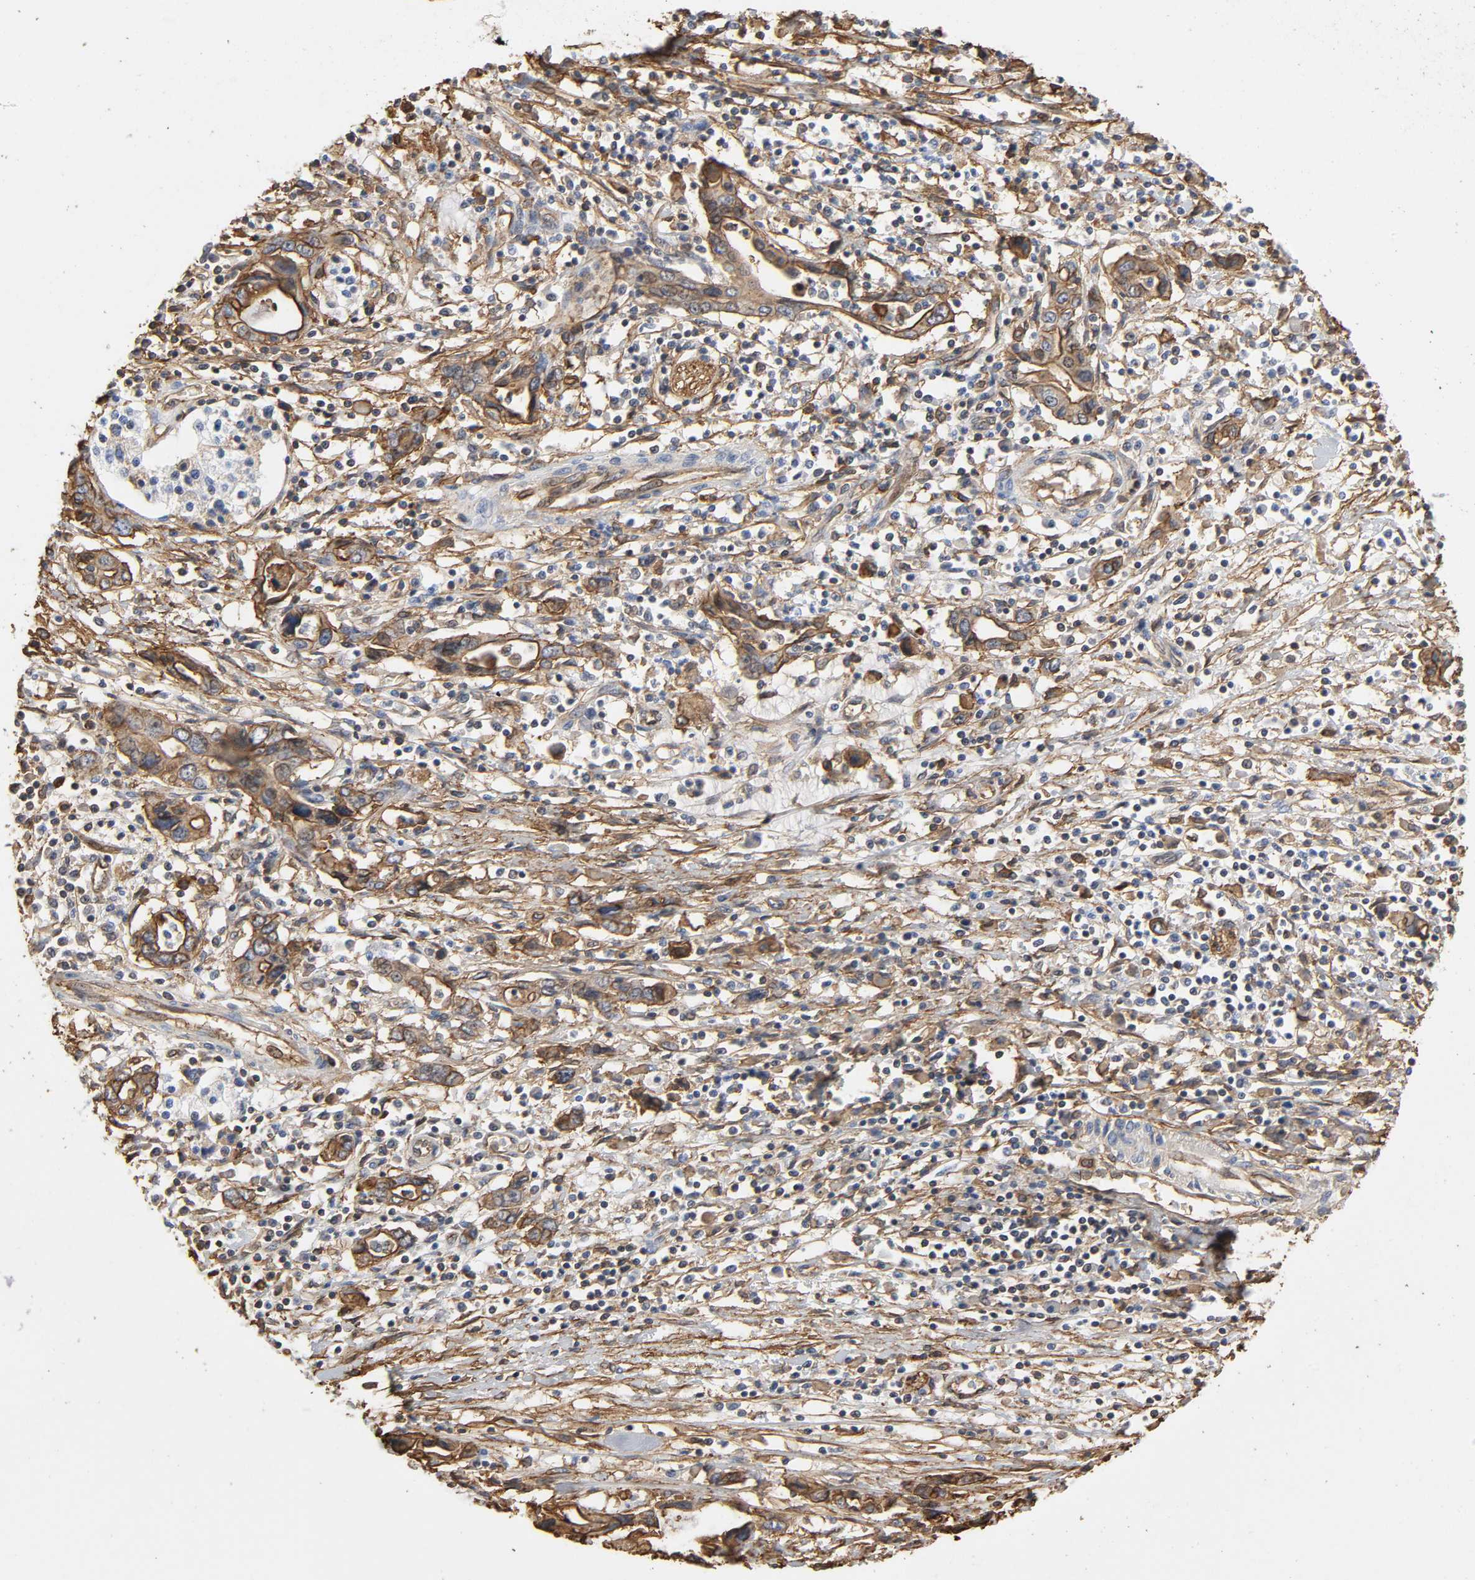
{"staining": {"intensity": "moderate", "quantity": ">75%", "location": "cytoplasmic/membranous"}, "tissue": "pancreatic cancer", "cell_type": "Tumor cells", "image_type": "cancer", "snomed": [{"axis": "morphology", "description": "Adenocarcinoma, NOS"}, {"axis": "topography", "description": "Pancreas"}], "caption": "A brown stain highlights moderate cytoplasmic/membranous positivity of a protein in adenocarcinoma (pancreatic) tumor cells.", "gene": "ANXA2", "patient": {"sex": "female", "age": 57}}